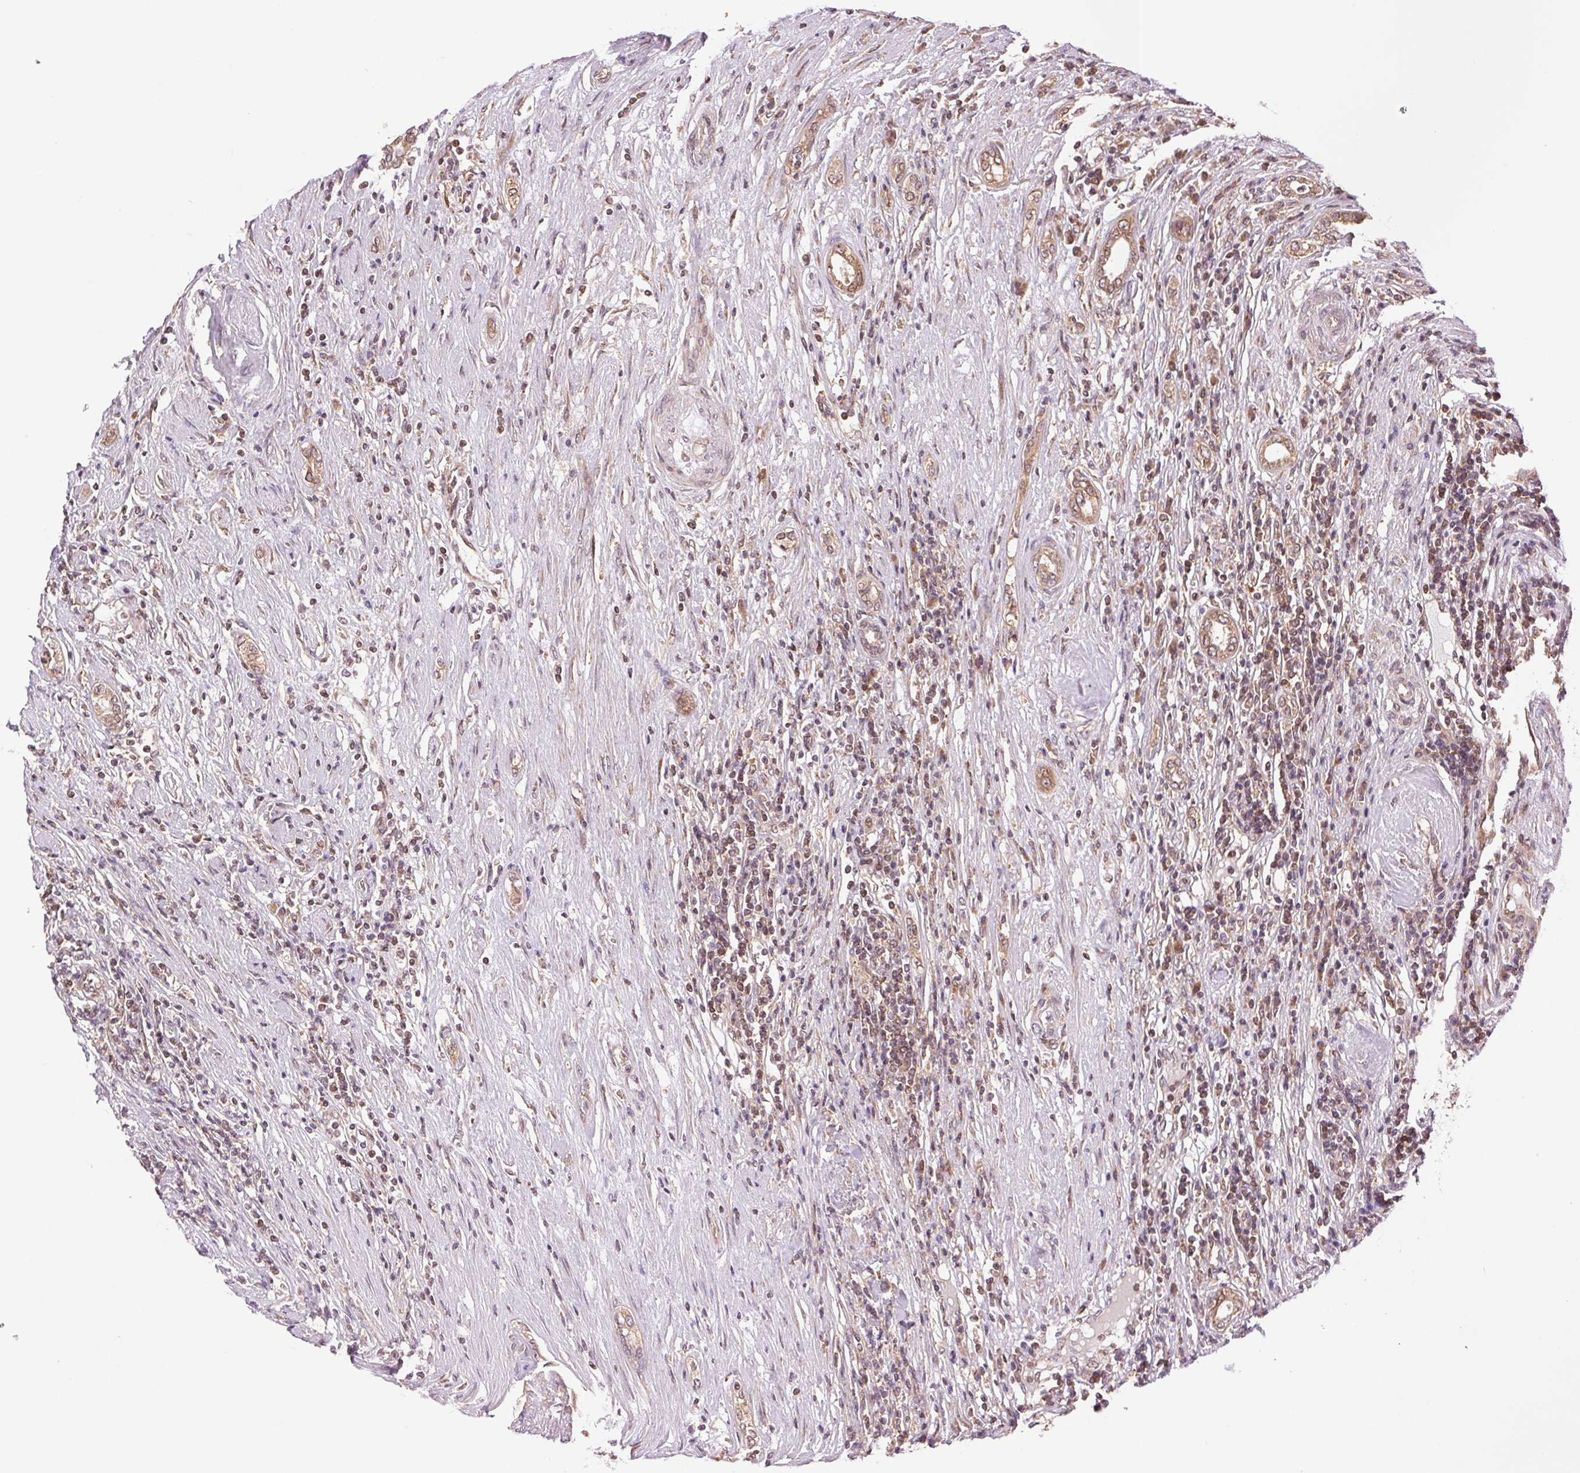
{"staining": {"intensity": "weak", "quantity": ">75%", "location": "cytoplasmic/membranous"}, "tissue": "renal cancer", "cell_type": "Tumor cells", "image_type": "cancer", "snomed": [{"axis": "morphology", "description": "Adenocarcinoma, NOS"}, {"axis": "topography", "description": "Kidney"}], "caption": "Renal cancer was stained to show a protein in brown. There is low levels of weak cytoplasmic/membranous positivity in about >75% of tumor cells.", "gene": "BTF3L4", "patient": {"sex": "female", "age": 67}}